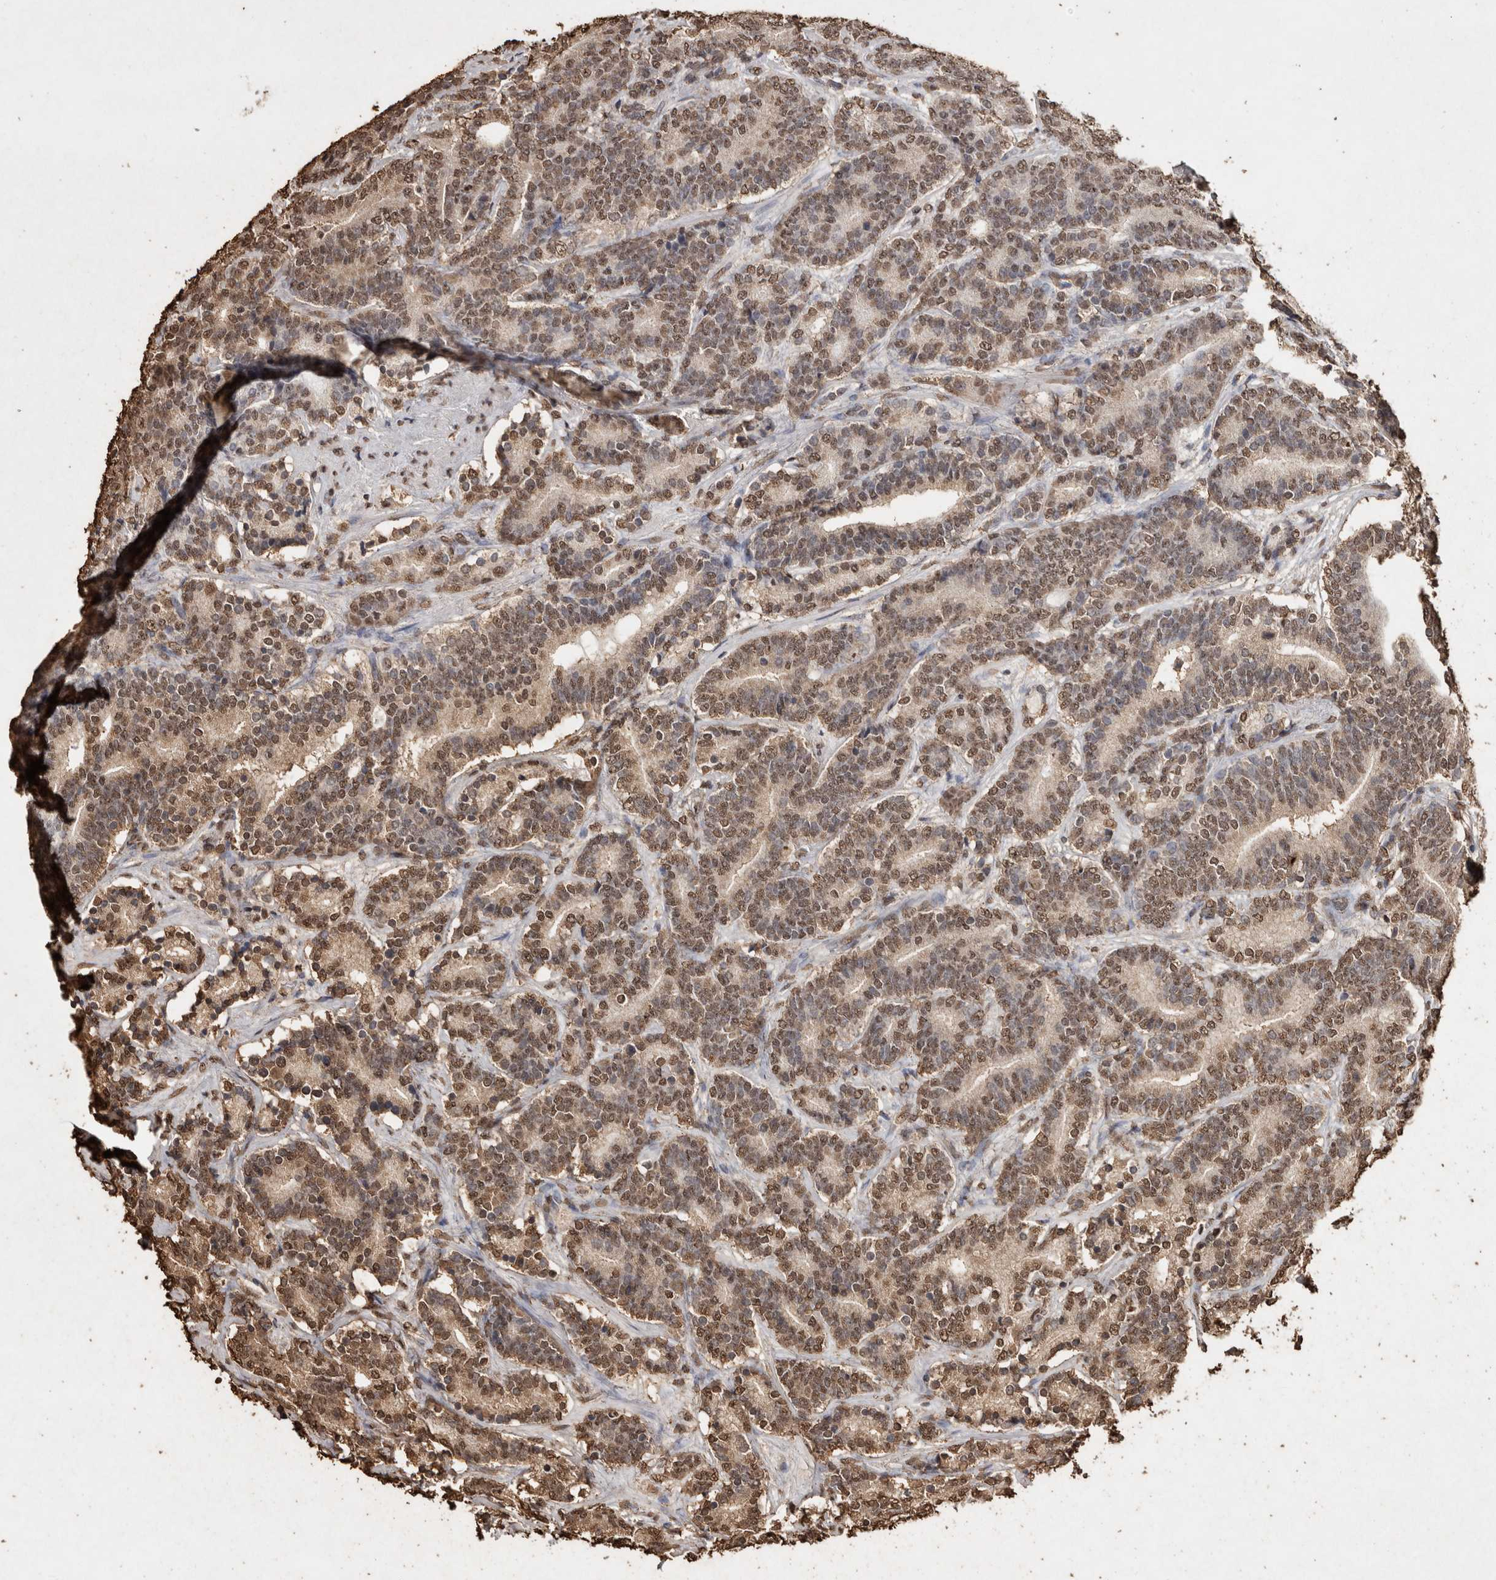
{"staining": {"intensity": "moderate", "quantity": ">75%", "location": "nuclear"}, "tissue": "prostate cancer", "cell_type": "Tumor cells", "image_type": "cancer", "snomed": [{"axis": "morphology", "description": "Adenocarcinoma, High grade"}, {"axis": "topography", "description": "Prostate"}], "caption": "Prostate cancer (high-grade adenocarcinoma) tissue shows moderate nuclear expression in approximately >75% of tumor cells", "gene": "FSTL3", "patient": {"sex": "male", "age": 55}}